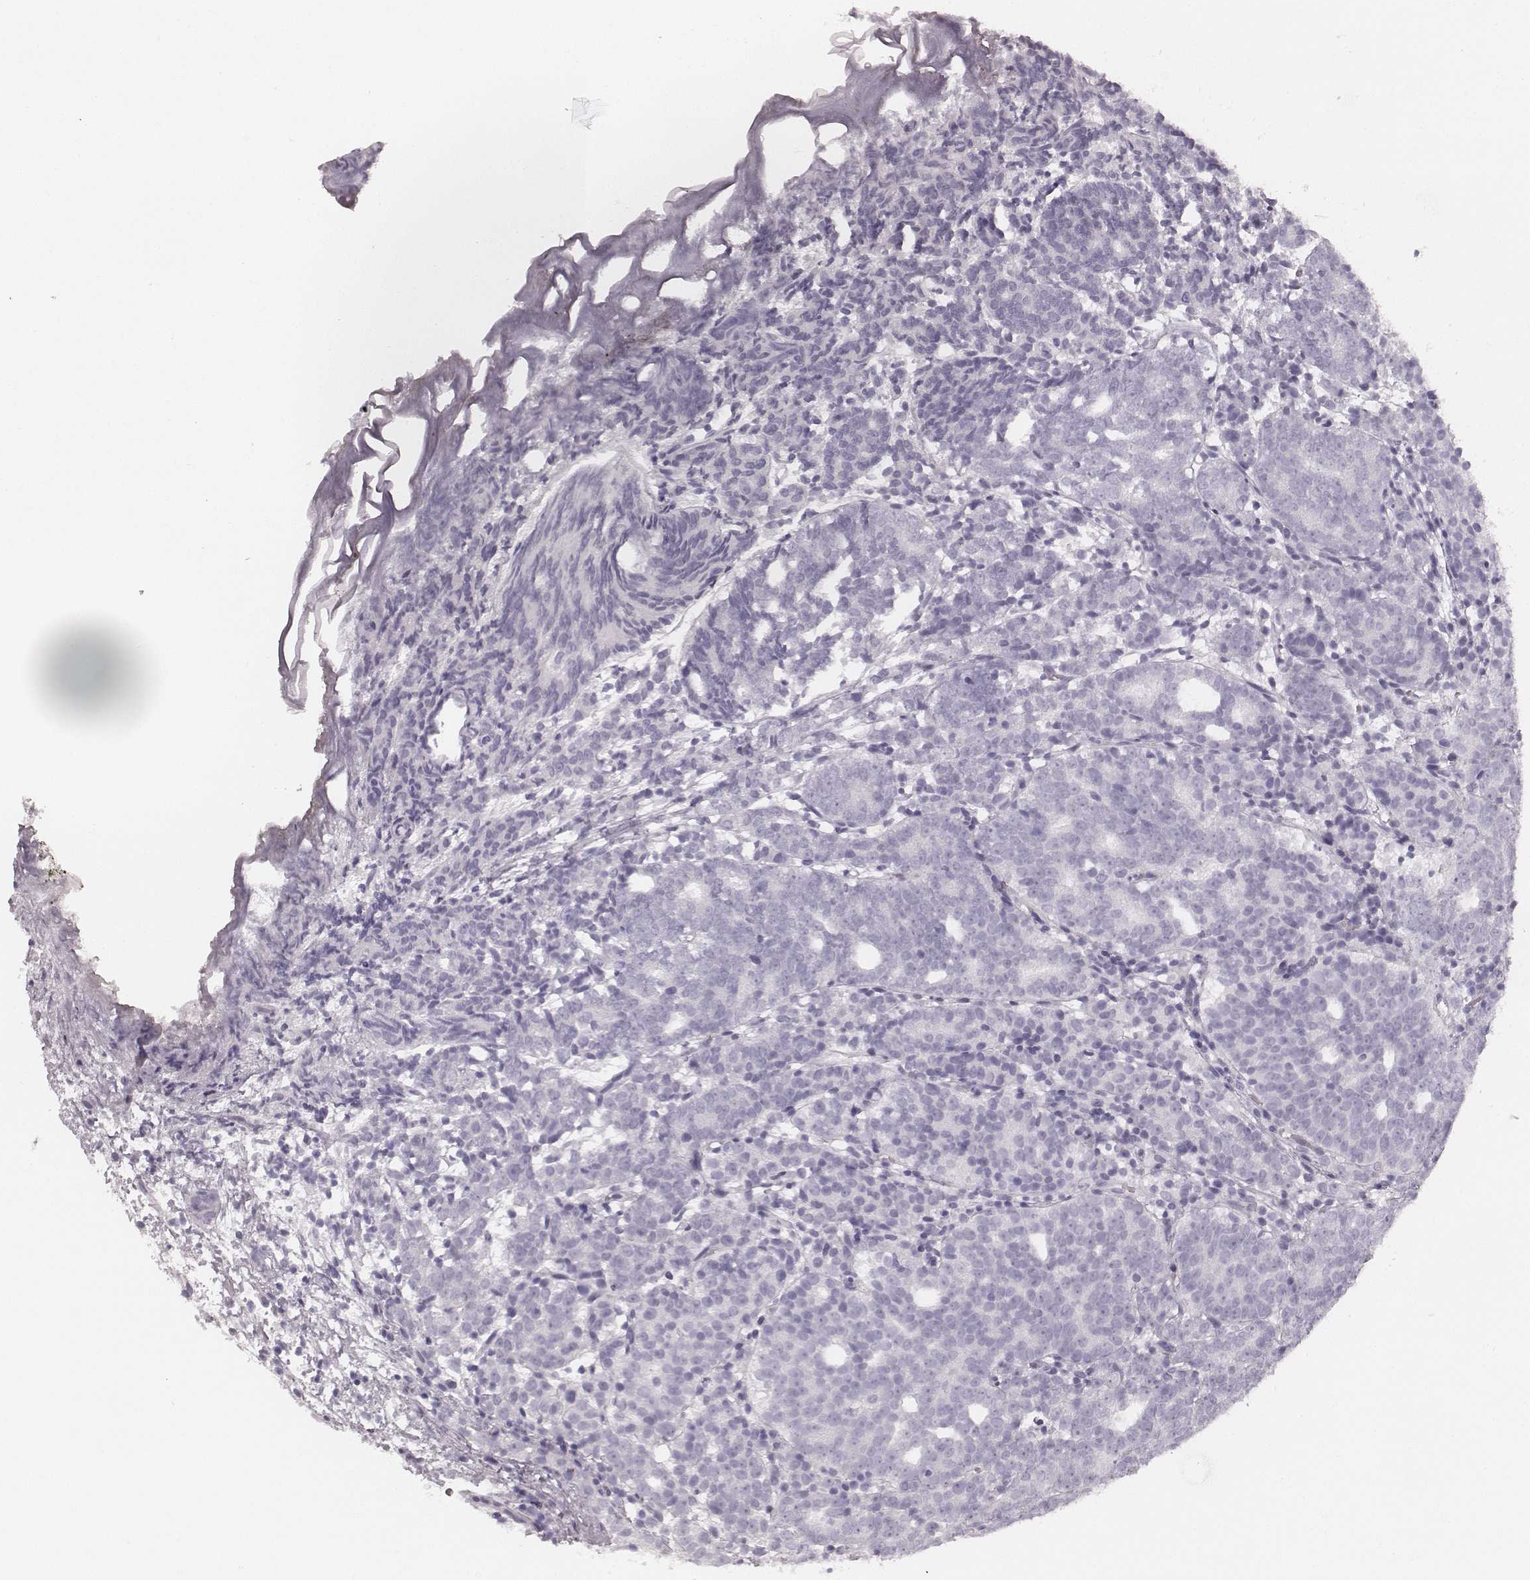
{"staining": {"intensity": "negative", "quantity": "none", "location": "none"}, "tissue": "prostate cancer", "cell_type": "Tumor cells", "image_type": "cancer", "snomed": [{"axis": "morphology", "description": "Adenocarcinoma, High grade"}, {"axis": "topography", "description": "Prostate"}], "caption": "A histopathology image of human prostate high-grade adenocarcinoma is negative for staining in tumor cells.", "gene": "KRT34", "patient": {"sex": "male", "age": 53}}